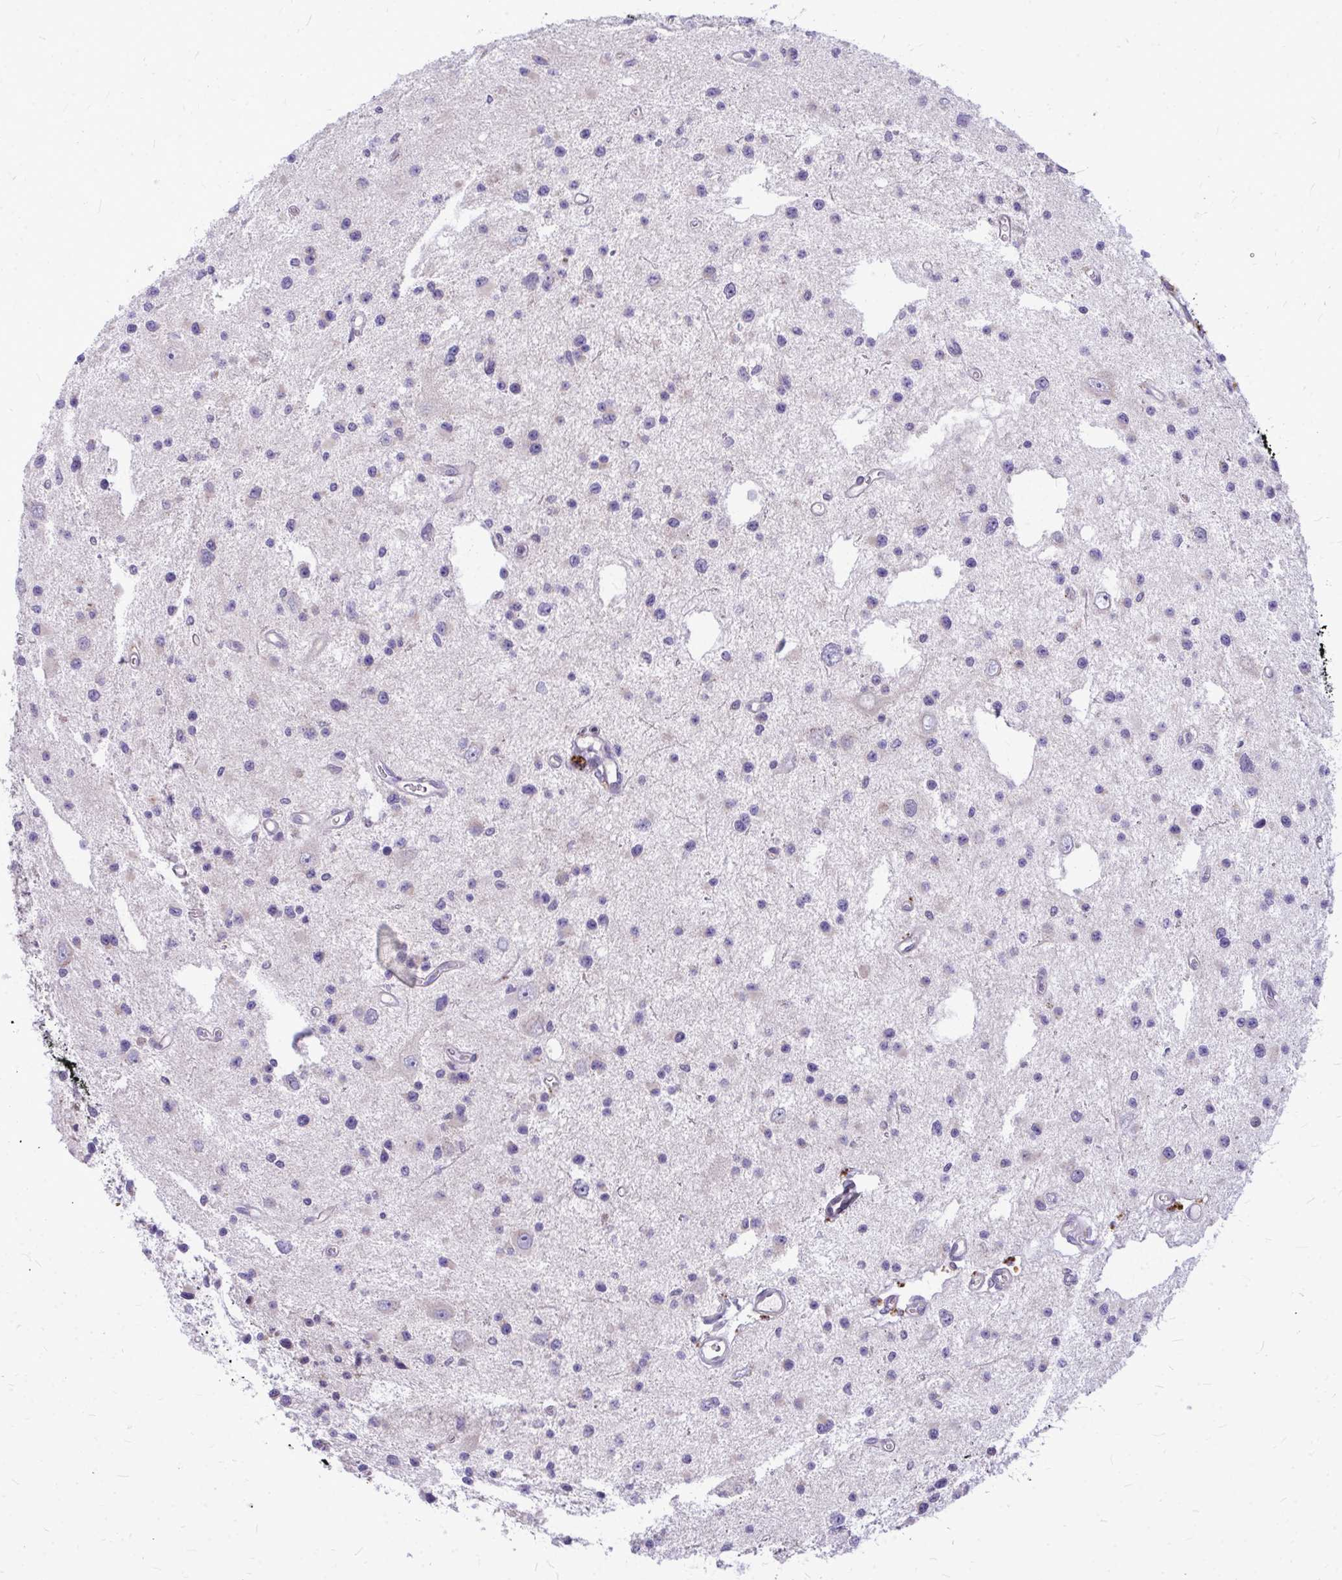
{"staining": {"intensity": "negative", "quantity": "none", "location": "none"}, "tissue": "glioma", "cell_type": "Tumor cells", "image_type": "cancer", "snomed": [{"axis": "morphology", "description": "Glioma, malignant, Low grade"}, {"axis": "topography", "description": "Brain"}], "caption": "Micrograph shows no protein staining in tumor cells of glioma tissue. (Immunohistochemistry, brightfield microscopy, high magnification).", "gene": "ZSCAN25", "patient": {"sex": "male", "age": 43}}